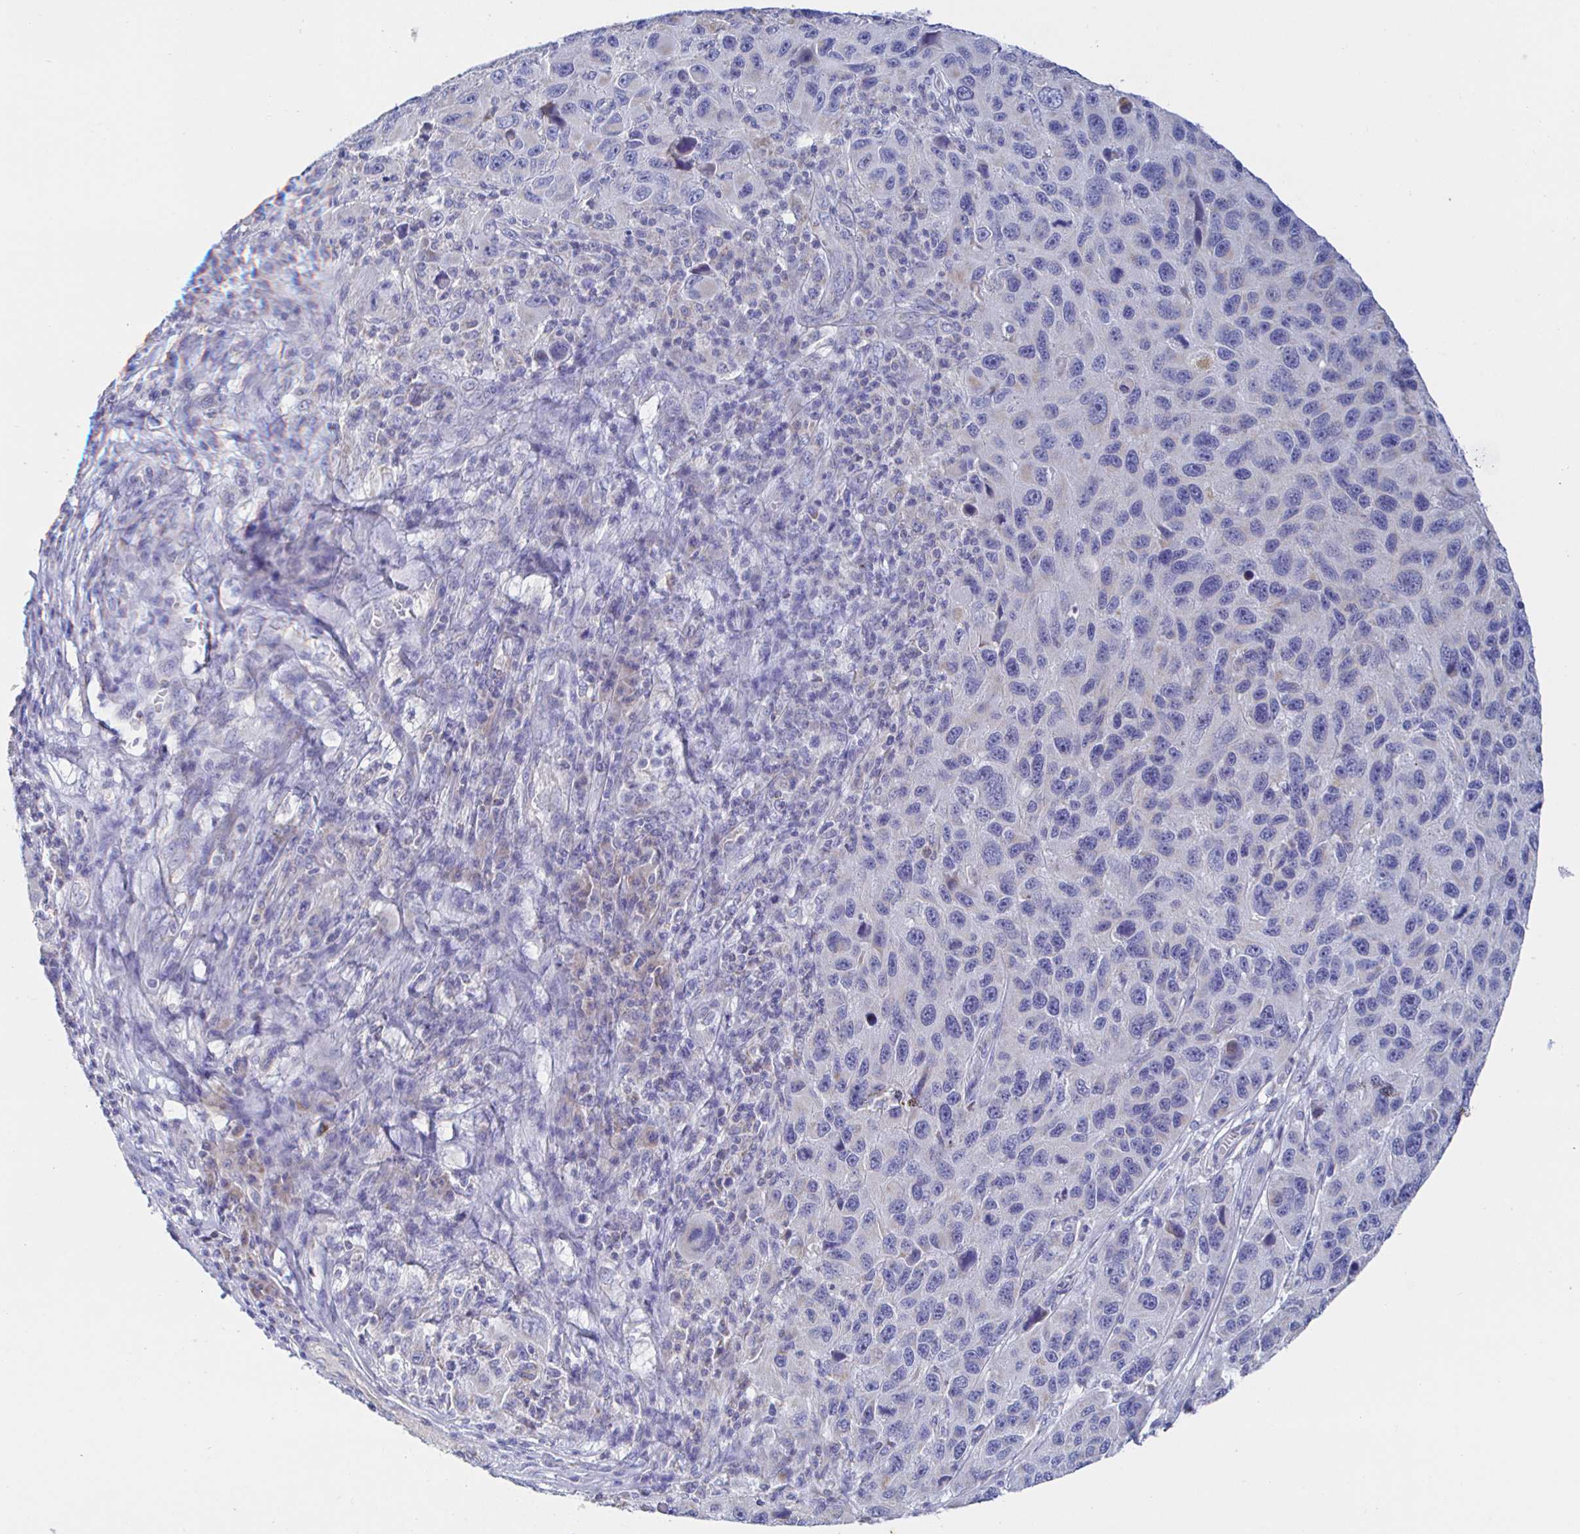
{"staining": {"intensity": "negative", "quantity": "none", "location": "none"}, "tissue": "melanoma", "cell_type": "Tumor cells", "image_type": "cancer", "snomed": [{"axis": "morphology", "description": "Malignant melanoma, NOS"}, {"axis": "topography", "description": "Skin"}], "caption": "This is an immunohistochemistry (IHC) image of melanoma. There is no positivity in tumor cells.", "gene": "SYNGR4", "patient": {"sex": "male", "age": 53}}